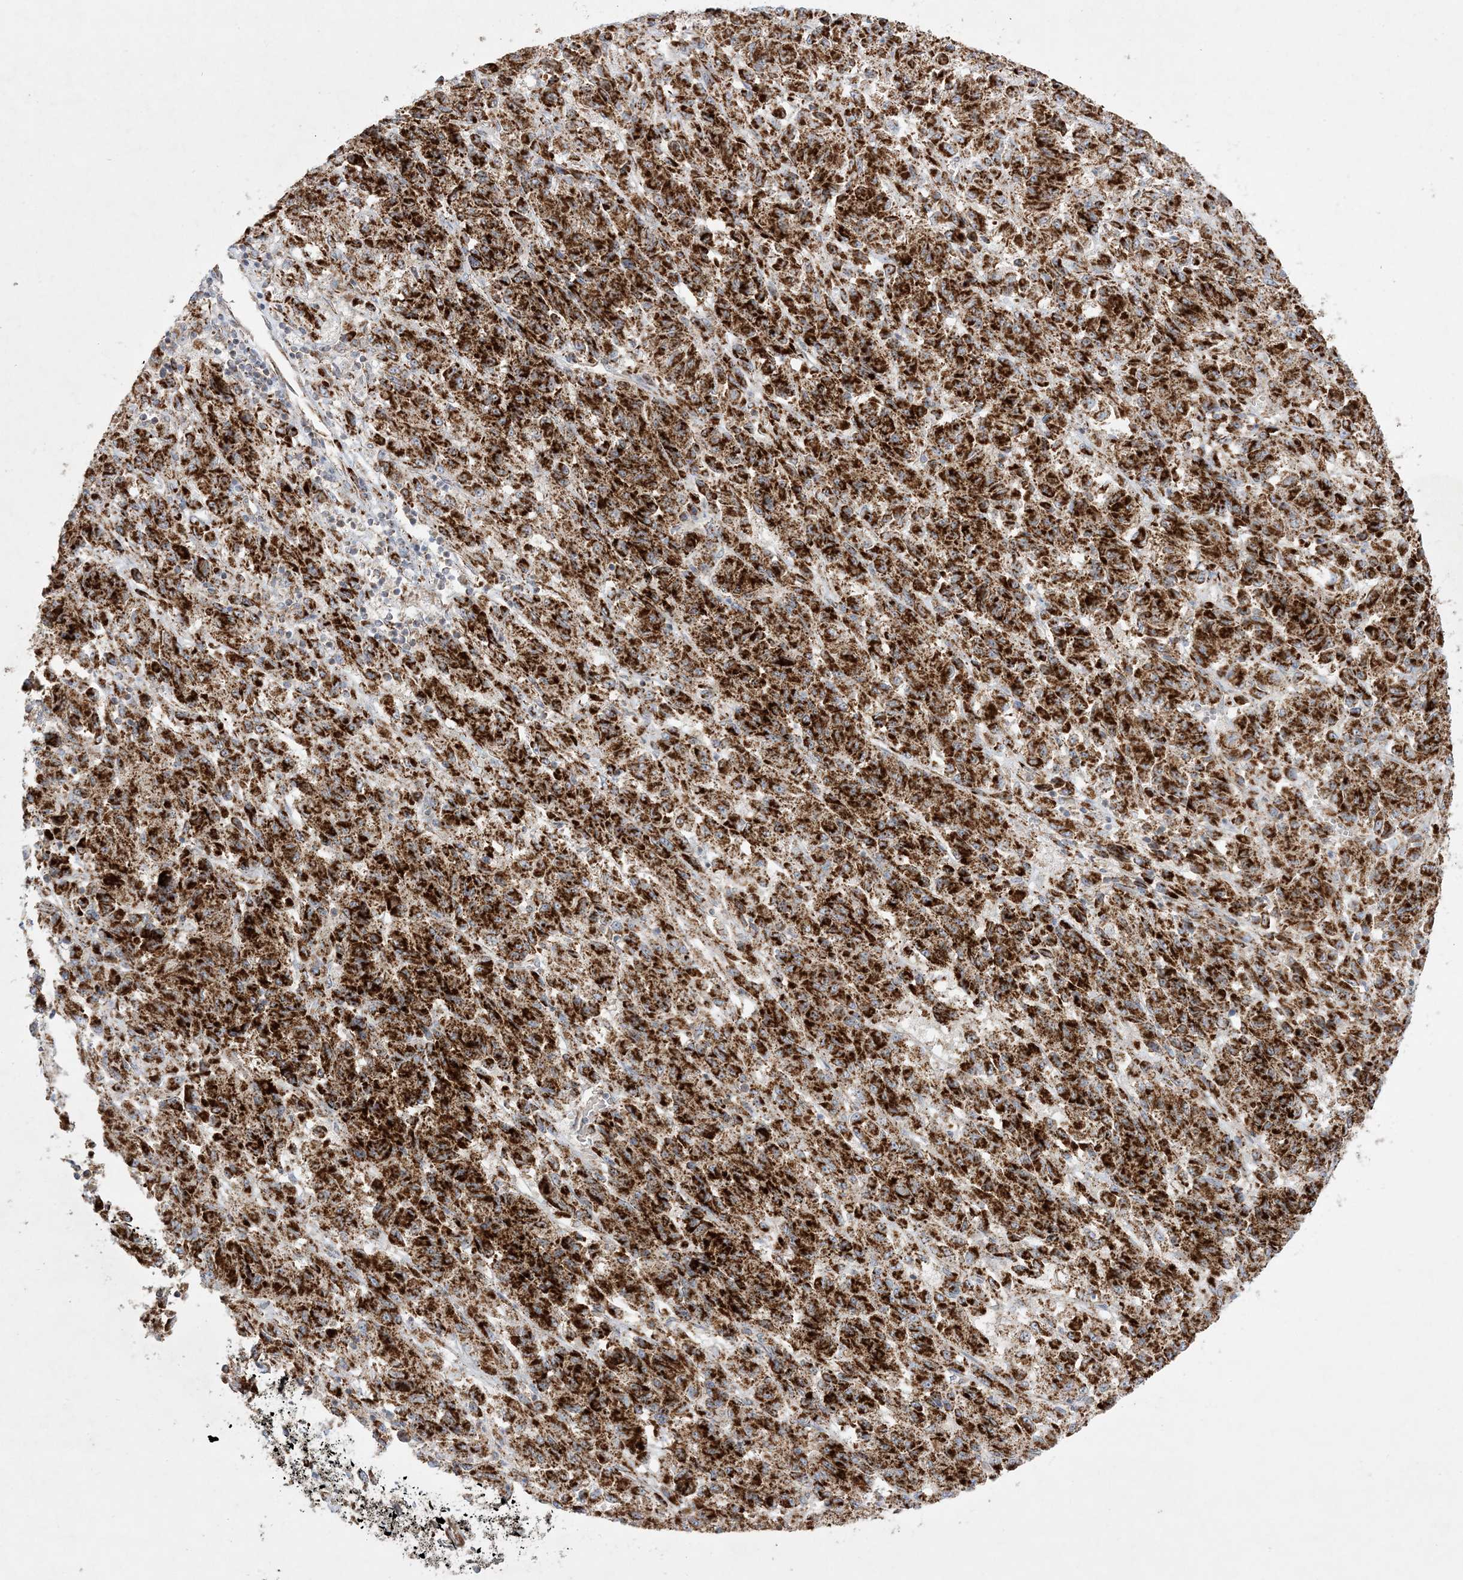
{"staining": {"intensity": "strong", "quantity": ">75%", "location": "cytoplasmic/membranous"}, "tissue": "melanoma", "cell_type": "Tumor cells", "image_type": "cancer", "snomed": [{"axis": "morphology", "description": "Malignant melanoma, Metastatic site"}, {"axis": "topography", "description": "Lung"}], "caption": "Malignant melanoma (metastatic site) stained for a protein shows strong cytoplasmic/membranous positivity in tumor cells. (Stains: DAB (3,3'-diaminobenzidine) in brown, nuclei in blue, Microscopy: brightfield microscopy at high magnification).", "gene": "NDUFAF3", "patient": {"sex": "male", "age": 64}}